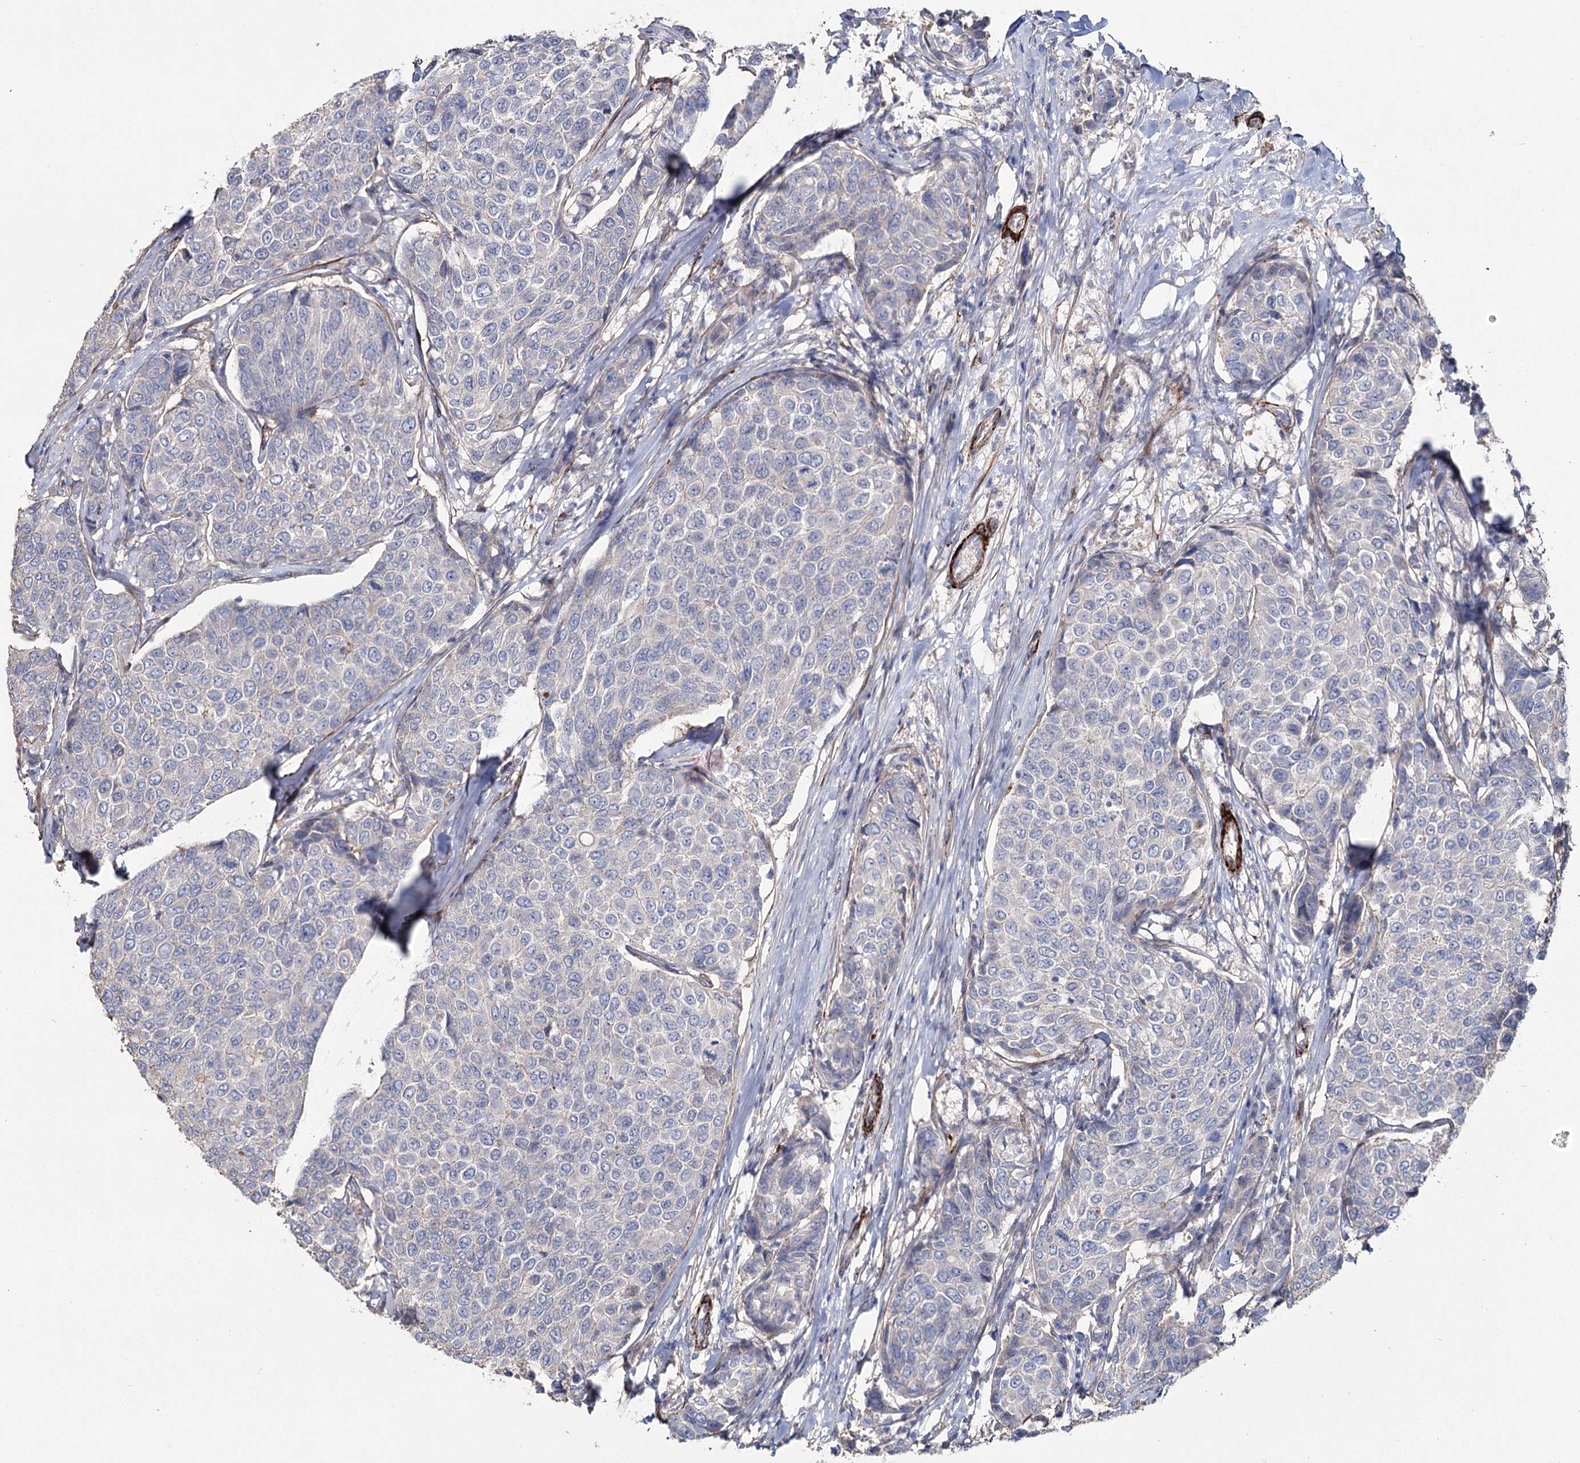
{"staining": {"intensity": "negative", "quantity": "none", "location": "none"}, "tissue": "breast cancer", "cell_type": "Tumor cells", "image_type": "cancer", "snomed": [{"axis": "morphology", "description": "Duct carcinoma"}, {"axis": "topography", "description": "Breast"}], "caption": "Human invasive ductal carcinoma (breast) stained for a protein using immunohistochemistry shows no positivity in tumor cells.", "gene": "SUMF1", "patient": {"sex": "female", "age": 55}}